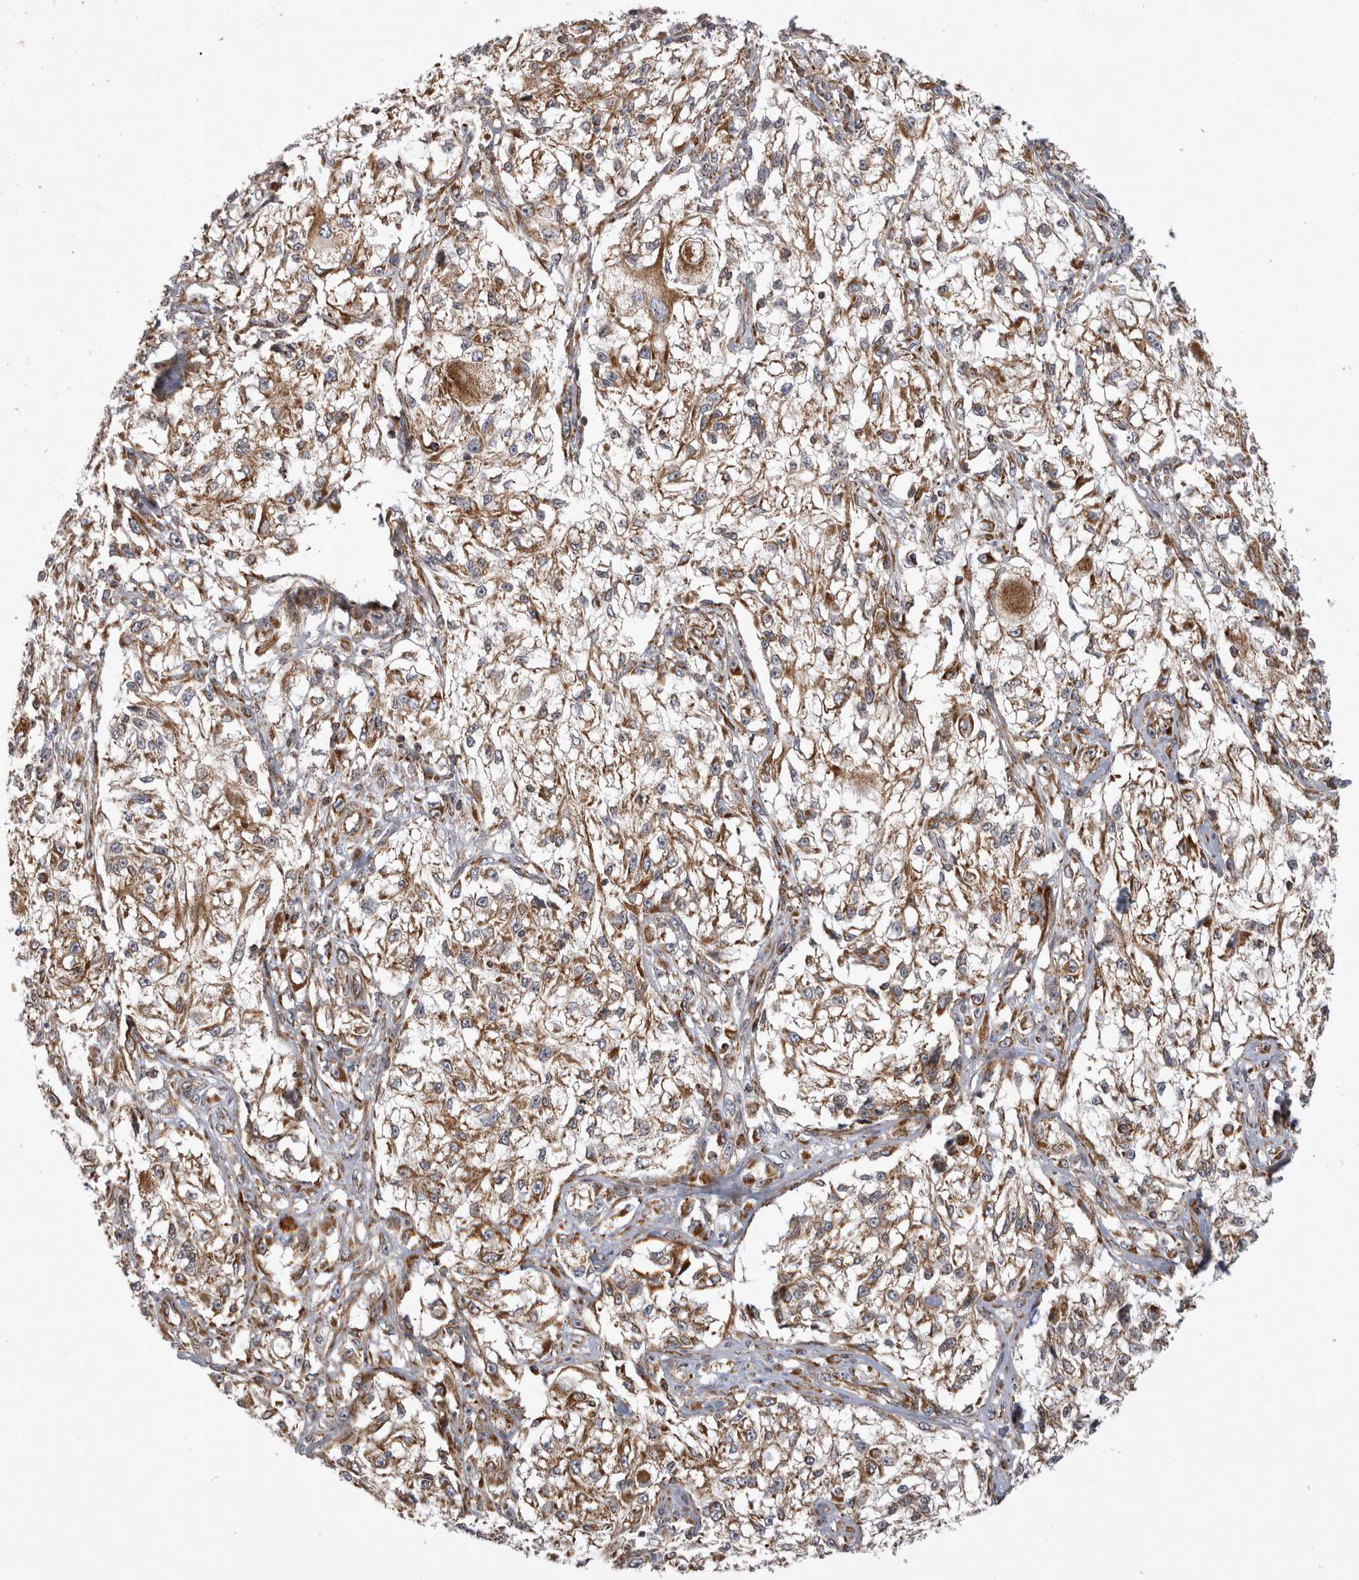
{"staining": {"intensity": "moderate", "quantity": ">75%", "location": "cytoplasmic/membranous"}, "tissue": "melanoma", "cell_type": "Tumor cells", "image_type": "cancer", "snomed": [{"axis": "morphology", "description": "Malignant melanoma, NOS"}, {"axis": "topography", "description": "Skin of head"}], "caption": "Malignant melanoma was stained to show a protein in brown. There is medium levels of moderate cytoplasmic/membranous staining in approximately >75% of tumor cells.", "gene": "TSPOAP1", "patient": {"sex": "male", "age": 83}}